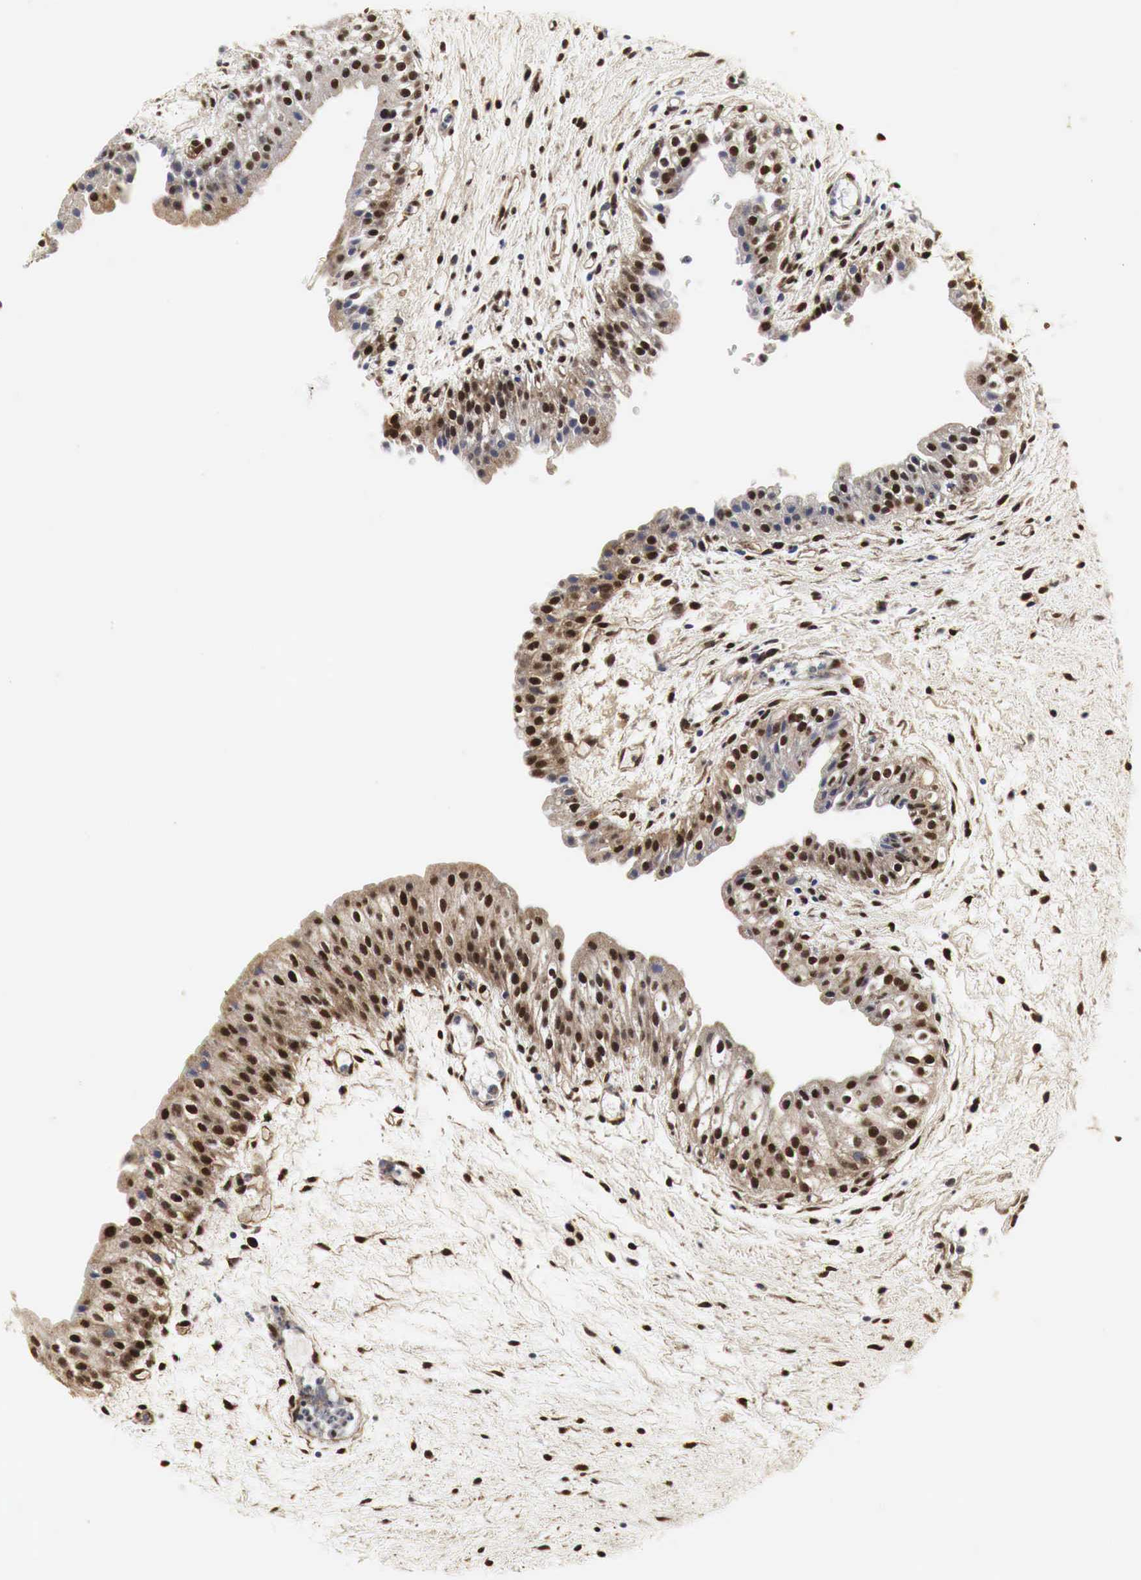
{"staining": {"intensity": "moderate", "quantity": "25%-75%", "location": "nuclear"}, "tissue": "urinary bladder", "cell_type": "Urothelial cells", "image_type": "normal", "snomed": [{"axis": "morphology", "description": "Normal tissue, NOS"}, {"axis": "topography", "description": "Urinary bladder"}], "caption": "Protein staining by IHC shows moderate nuclear expression in approximately 25%-75% of urothelial cells in benign urinary bladder. (IHC, brightfield microscopy, high magnification).", "gene": "SPIN1", "patient": {"sex": "male", "age": 48}}